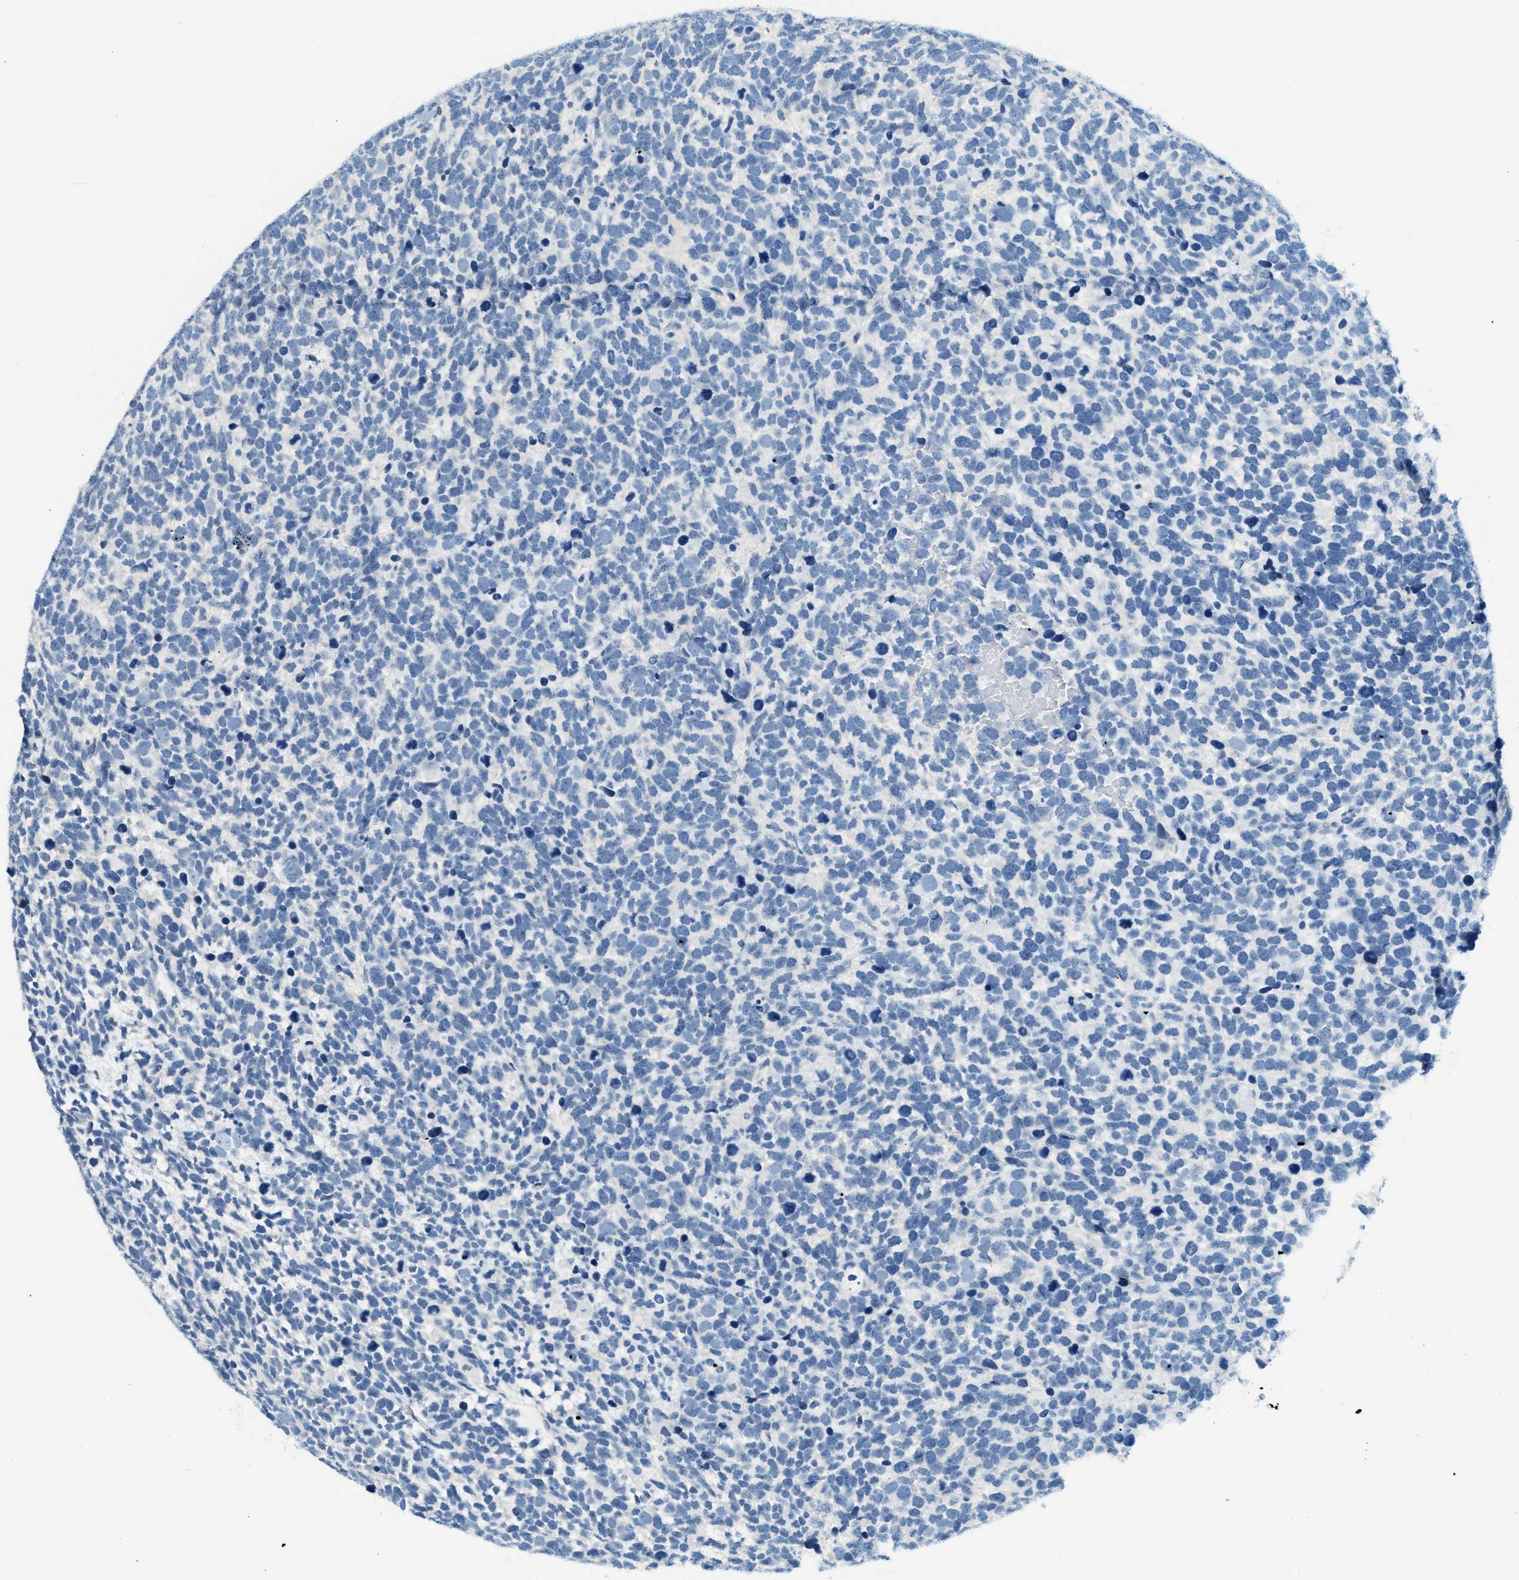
{"staining": {"intensity": "negative", "quantity": "none", "location": "none"}, "tissue": "urothelial cancer", "cell_type": "Tumor cells", "image_type": "cancer", "snomed": [{"axis": "morphology", "description": "Urothelial carcinoma, High grade"}, {"axis": "topography", "description": "Urinary bladder"}], "caption": "Tumor cells show no significant staining in urothelial carcinoma (high-grade).", "gene": "CYP4X1", "patient": {"sex": "female", "age": 82}}